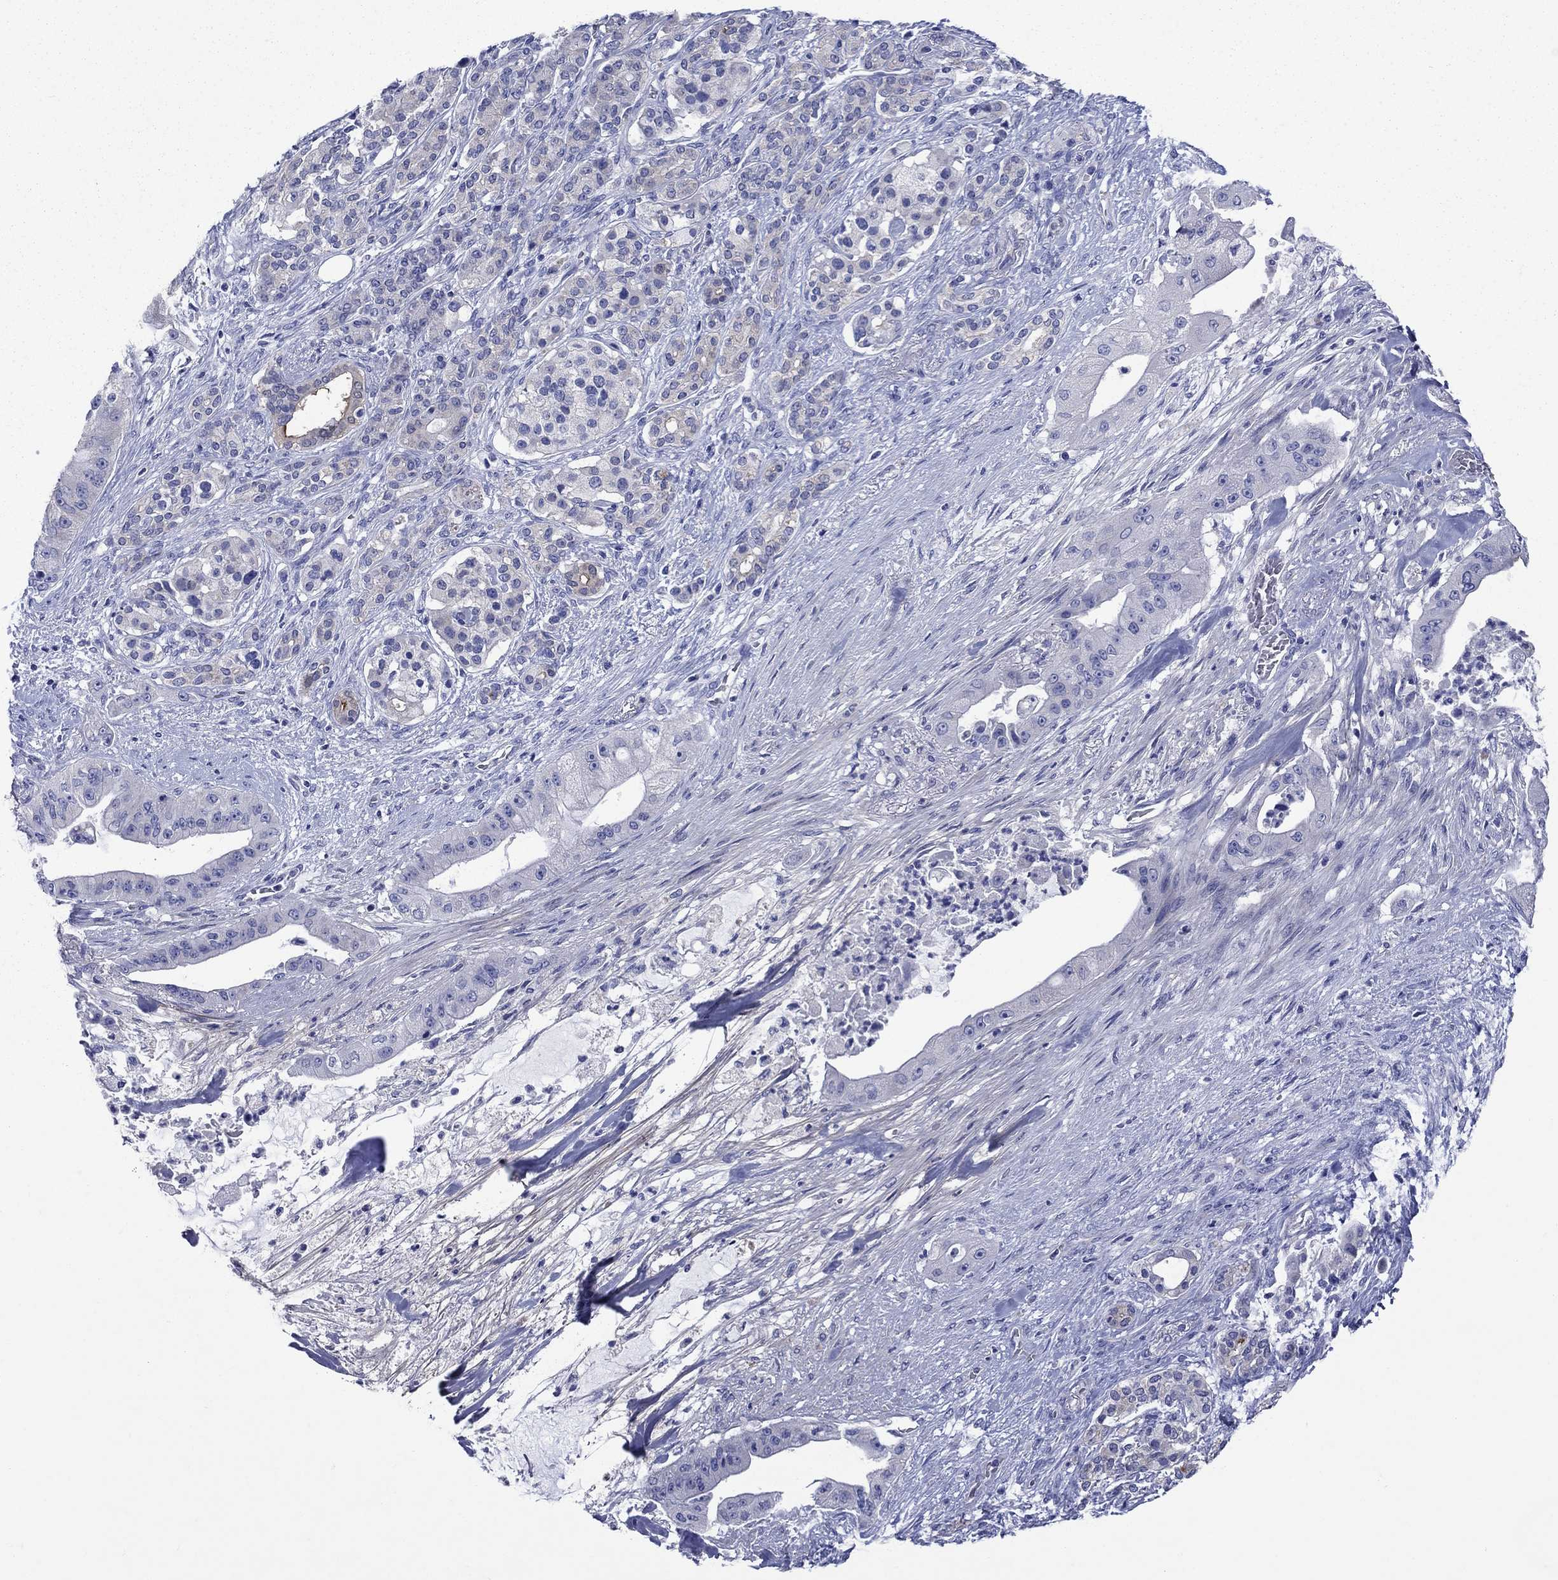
{"staining": {"intensity": "negative", "quantity": "none", "location": "none"}, "tissue": "pancreatic cancer", "cell_type": "Tumor cells", "image_type": "cancer", "snomed": [{"axis": "morphology", "description": "Normal tissue, NOS"}, {"axis": "morphology", "description": "Inflammation, NOS"}, {"axis": "morphology", "description": "Adenocarcinoma, NOS"}, {"axis": "topography", "description": "Pancreas"}], "caption": "An immunohistochemistry photomicrograph of pancreatic cancer (adenocarcinoma) is shown. There is no staining in tumor cells of pancreatic cancer (adenocarcinoma).", "gene": "SULT2B1", "patient": {"sex": "male", "age": 57}}